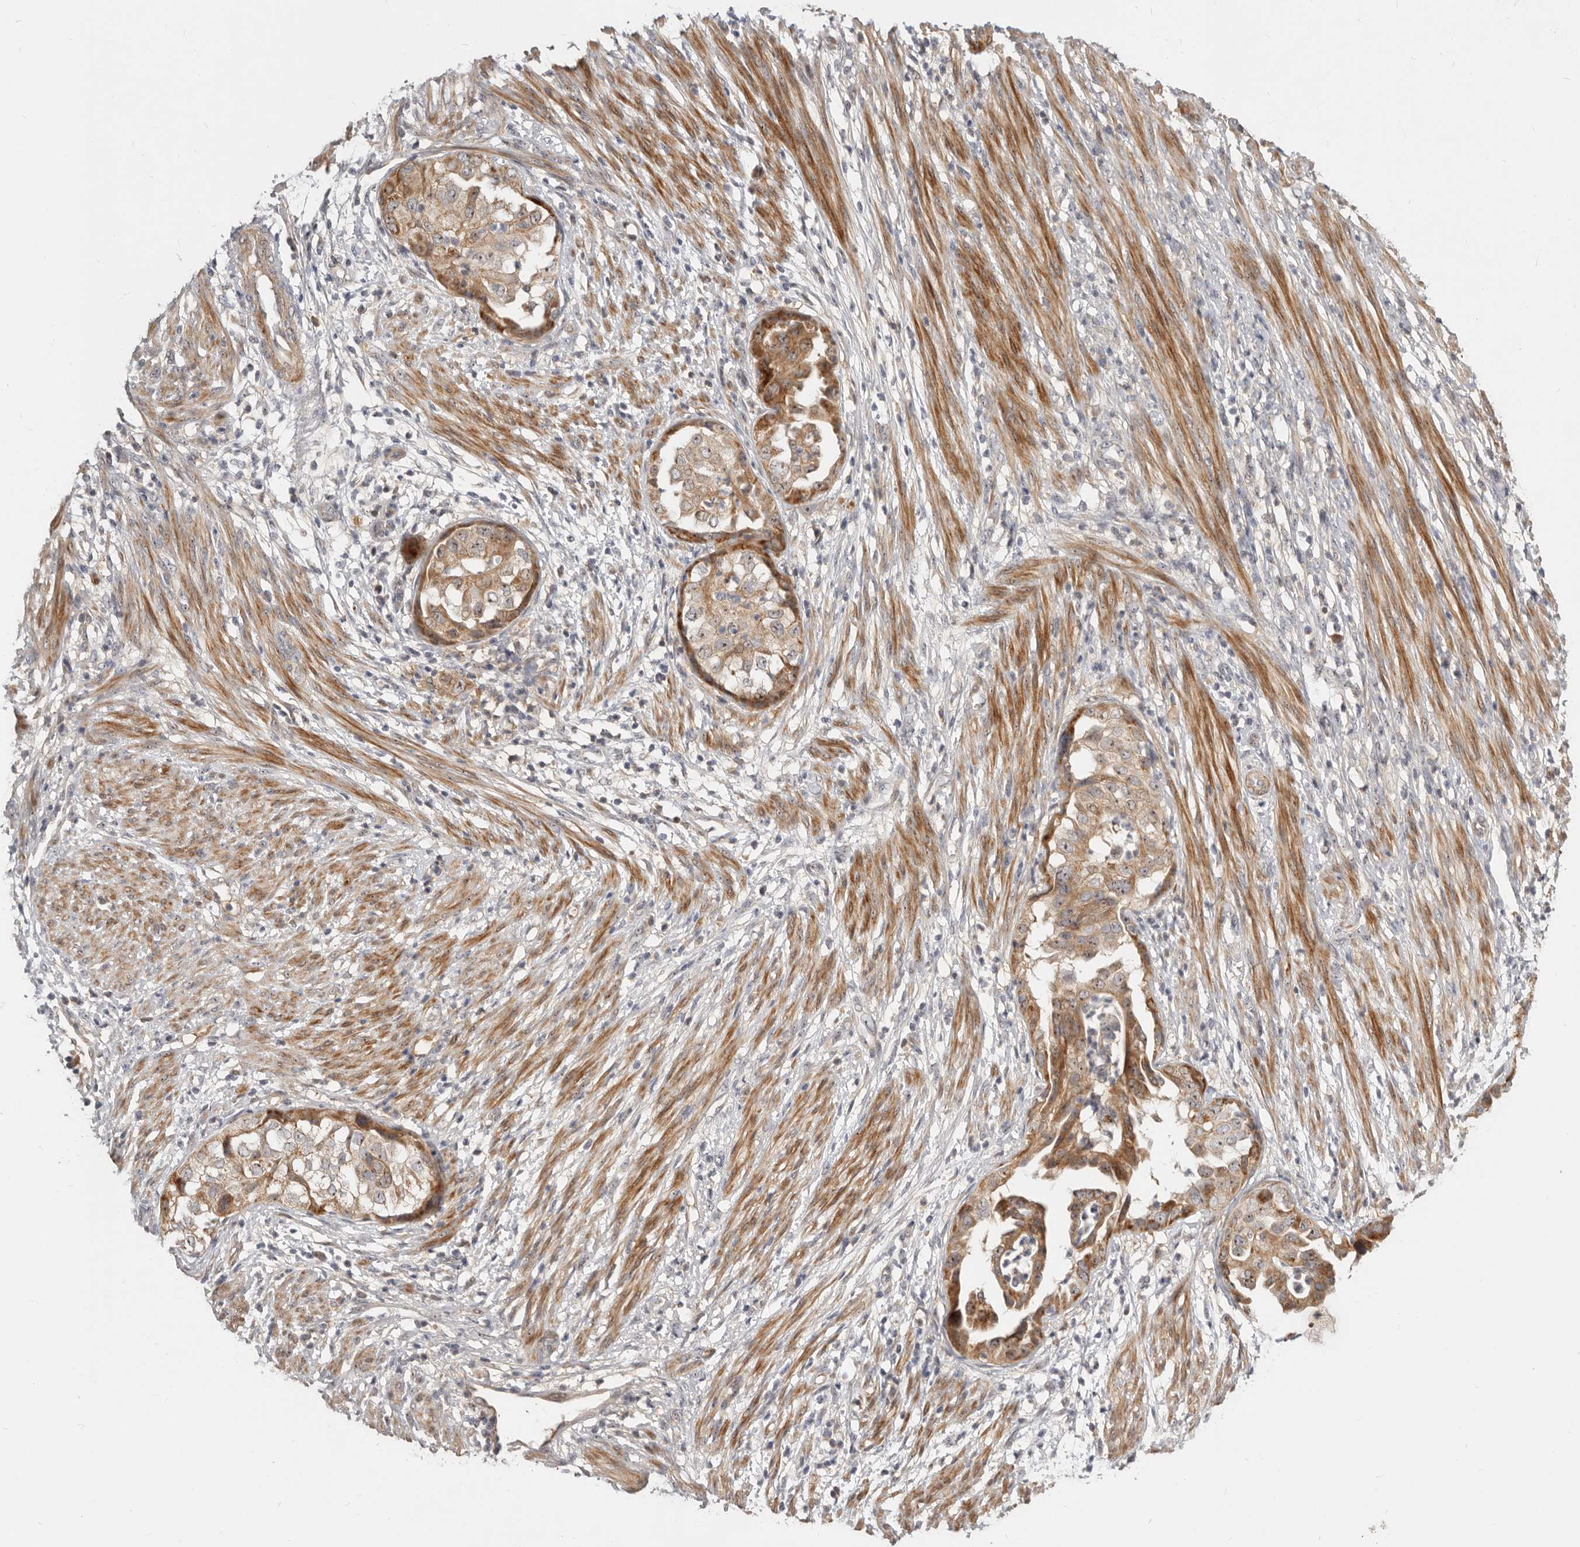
{"staining": {"intensity": "weak", "quantity": ">75%", "location": "cytoplasmic/membranous,nuclear"}, "tissue": "endometrial cancer", "cell_type": "Tumor cells", "image_type": "cancer", "snomed": [{"axis": "morphology", "description": "Adenocarcinoma, NOS"}, {"axis": "topography", "description": "Endometrium"}], "caption": "A low amount of weak cytoplasmic/membranous and nuclear expression is identified in about >75% of tumor cells in adenocarcinoma (endometrial) tissue. Nuclei are stained in blue.", "gene": "MICALL2", "patient": {"sex": "female", "age": 85}}